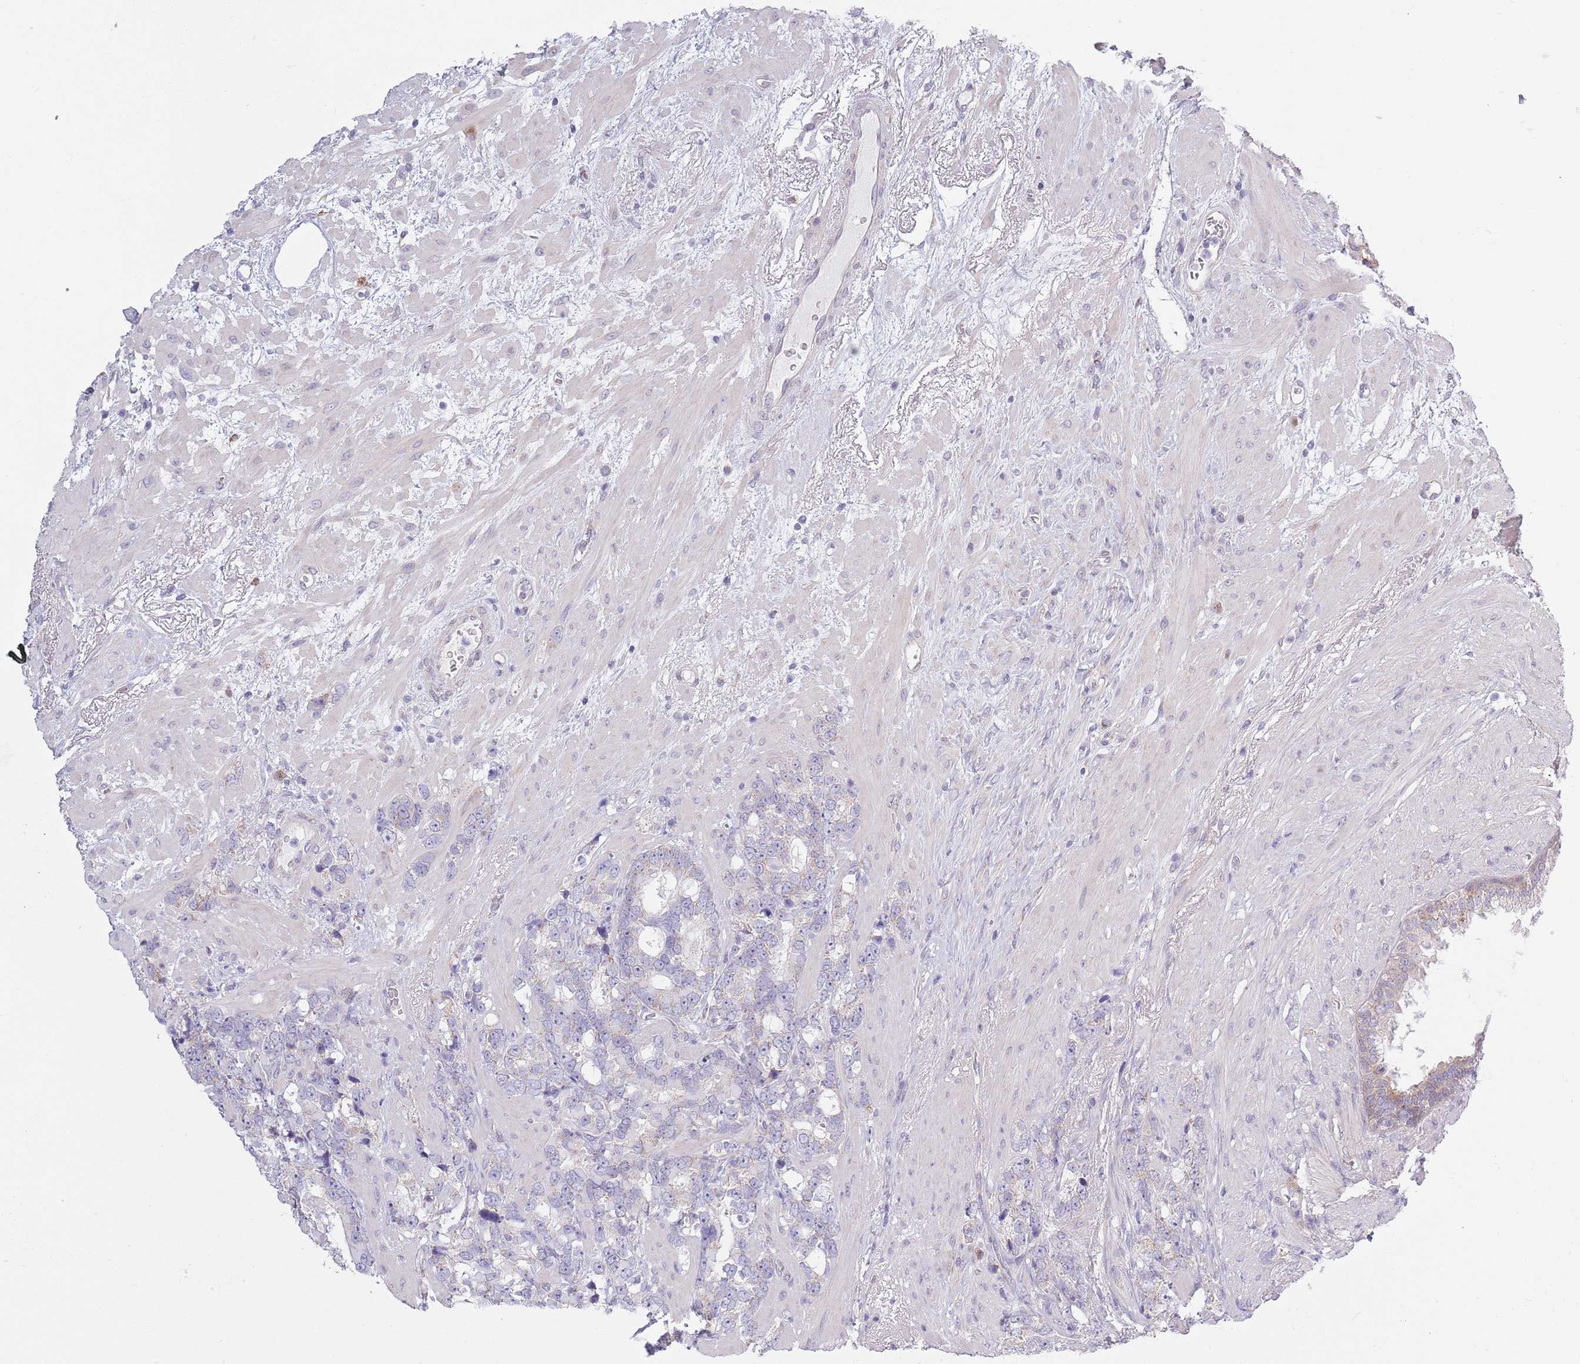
{"staining": {"intensity": "moderate", "quantity": "<25%", "location": "cytoplasmic/membranous"}, "tissue": "prostate cancer", "cell_type": "Tumor cells", "image_type": "cancer", "snomed": [{"axis": "morphology", "description": "Adenocarcinoma, High grade"}, {"axis": "topography", "description": "Prostate"}], "caption": "Tumor cells display low levels of moderate cytoplasmic/membranous expression in approximately <25% of cells in prostate high-grade adenocarcinoma. Nuclei are stained in blue.", "gene": "COQ5", "patient": {"sex": "male", "age": 74}}